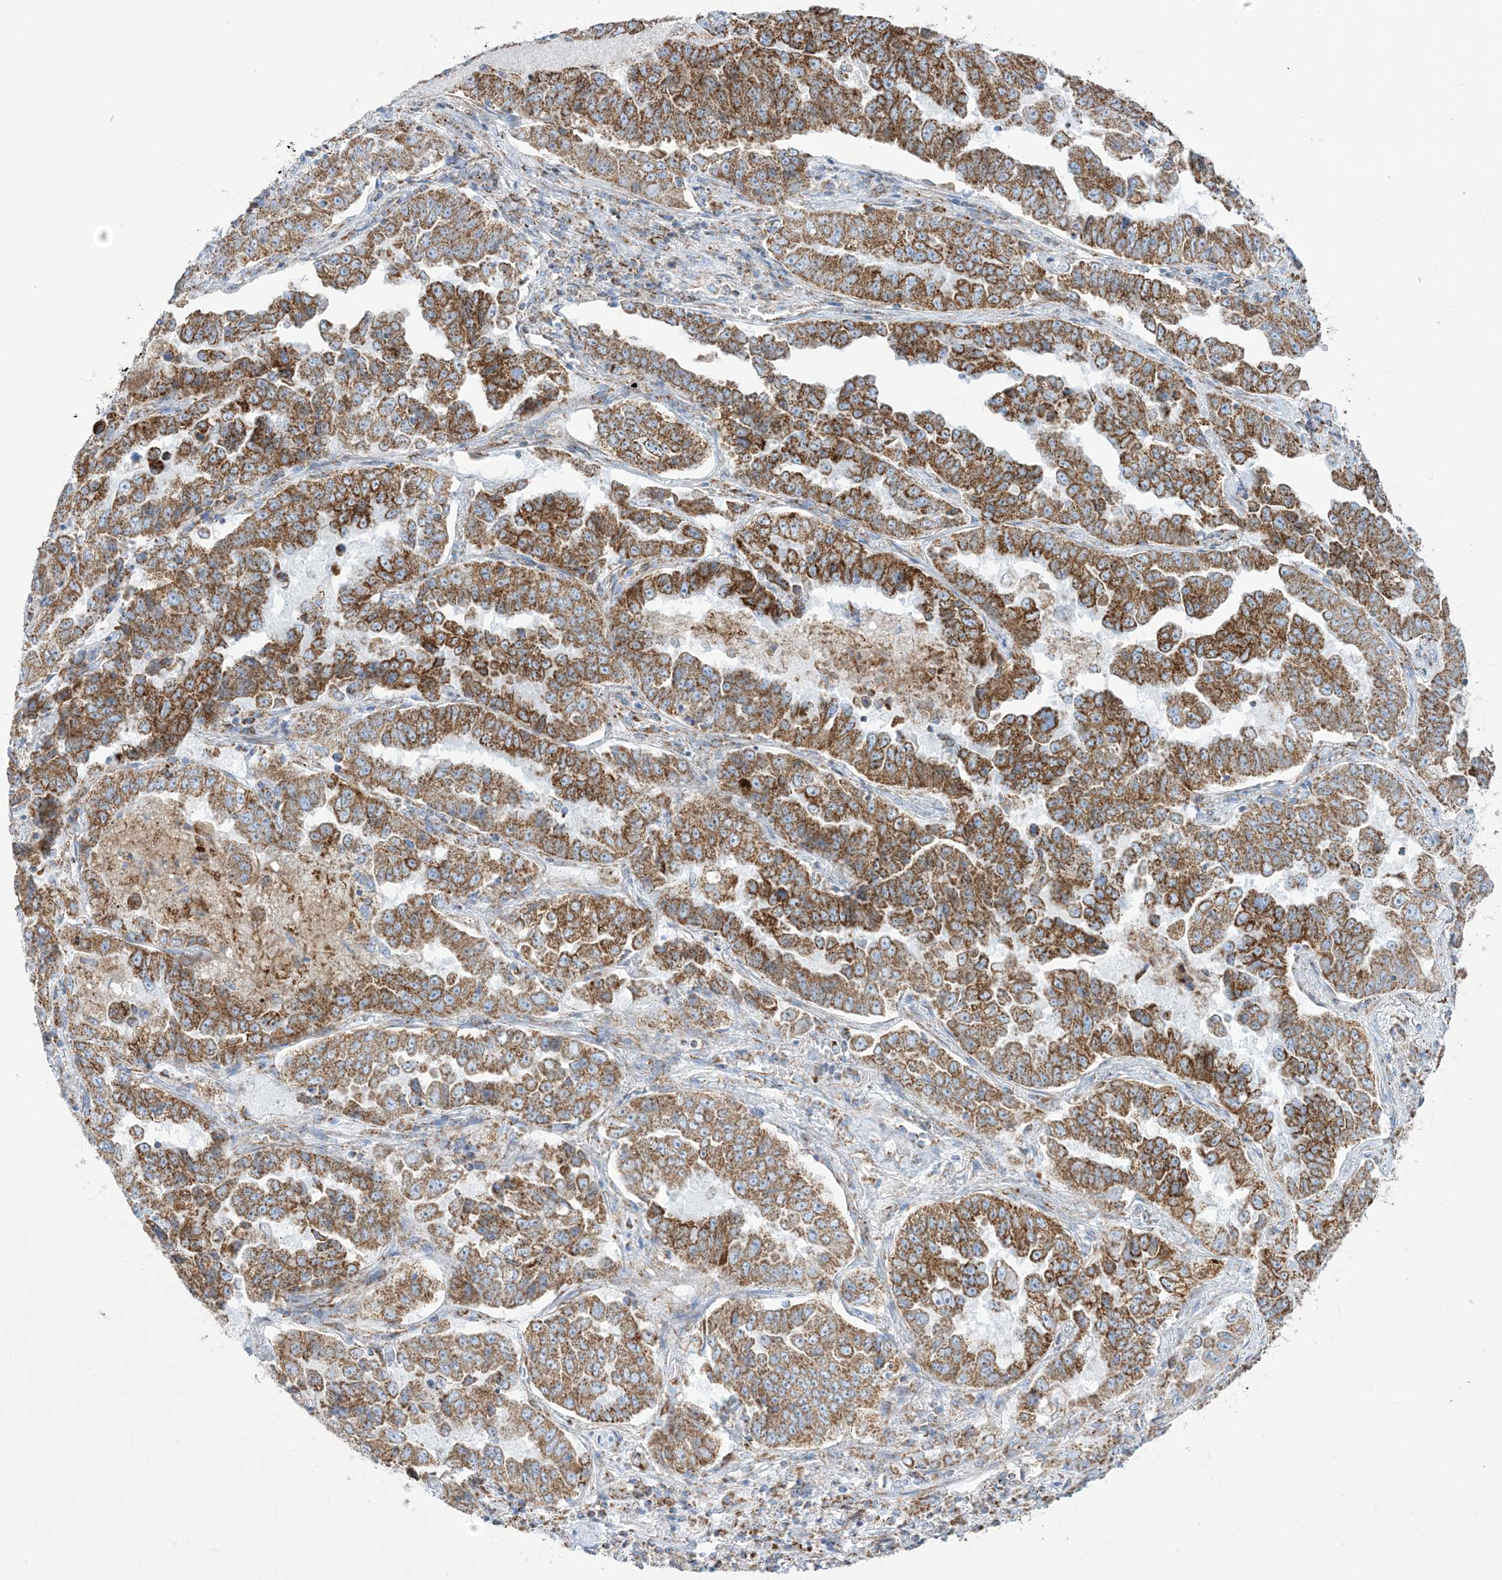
{"staining": {"intensity": "moderate", "quantity": ">75%", "location": "cytoplasmic/membranous"}, "tissue": "lung cancer", "cell_type": "Tumor cells", "image_type": "cancer", "snomed": [{"axis": "morphology", "description": "Adenocarcinoma, NOS"}, {"axis": "topography", "description": "Lung"}], "caption": "Approximately >75% of tumor cells in human lung cancer (adenocarcinoma) display moderate cytoplasmic/membranous protein staining as visualized by brown immunohistochemical staining.", "gene": "SAMM50", "patient": {"sex": "female", "age": 51}}